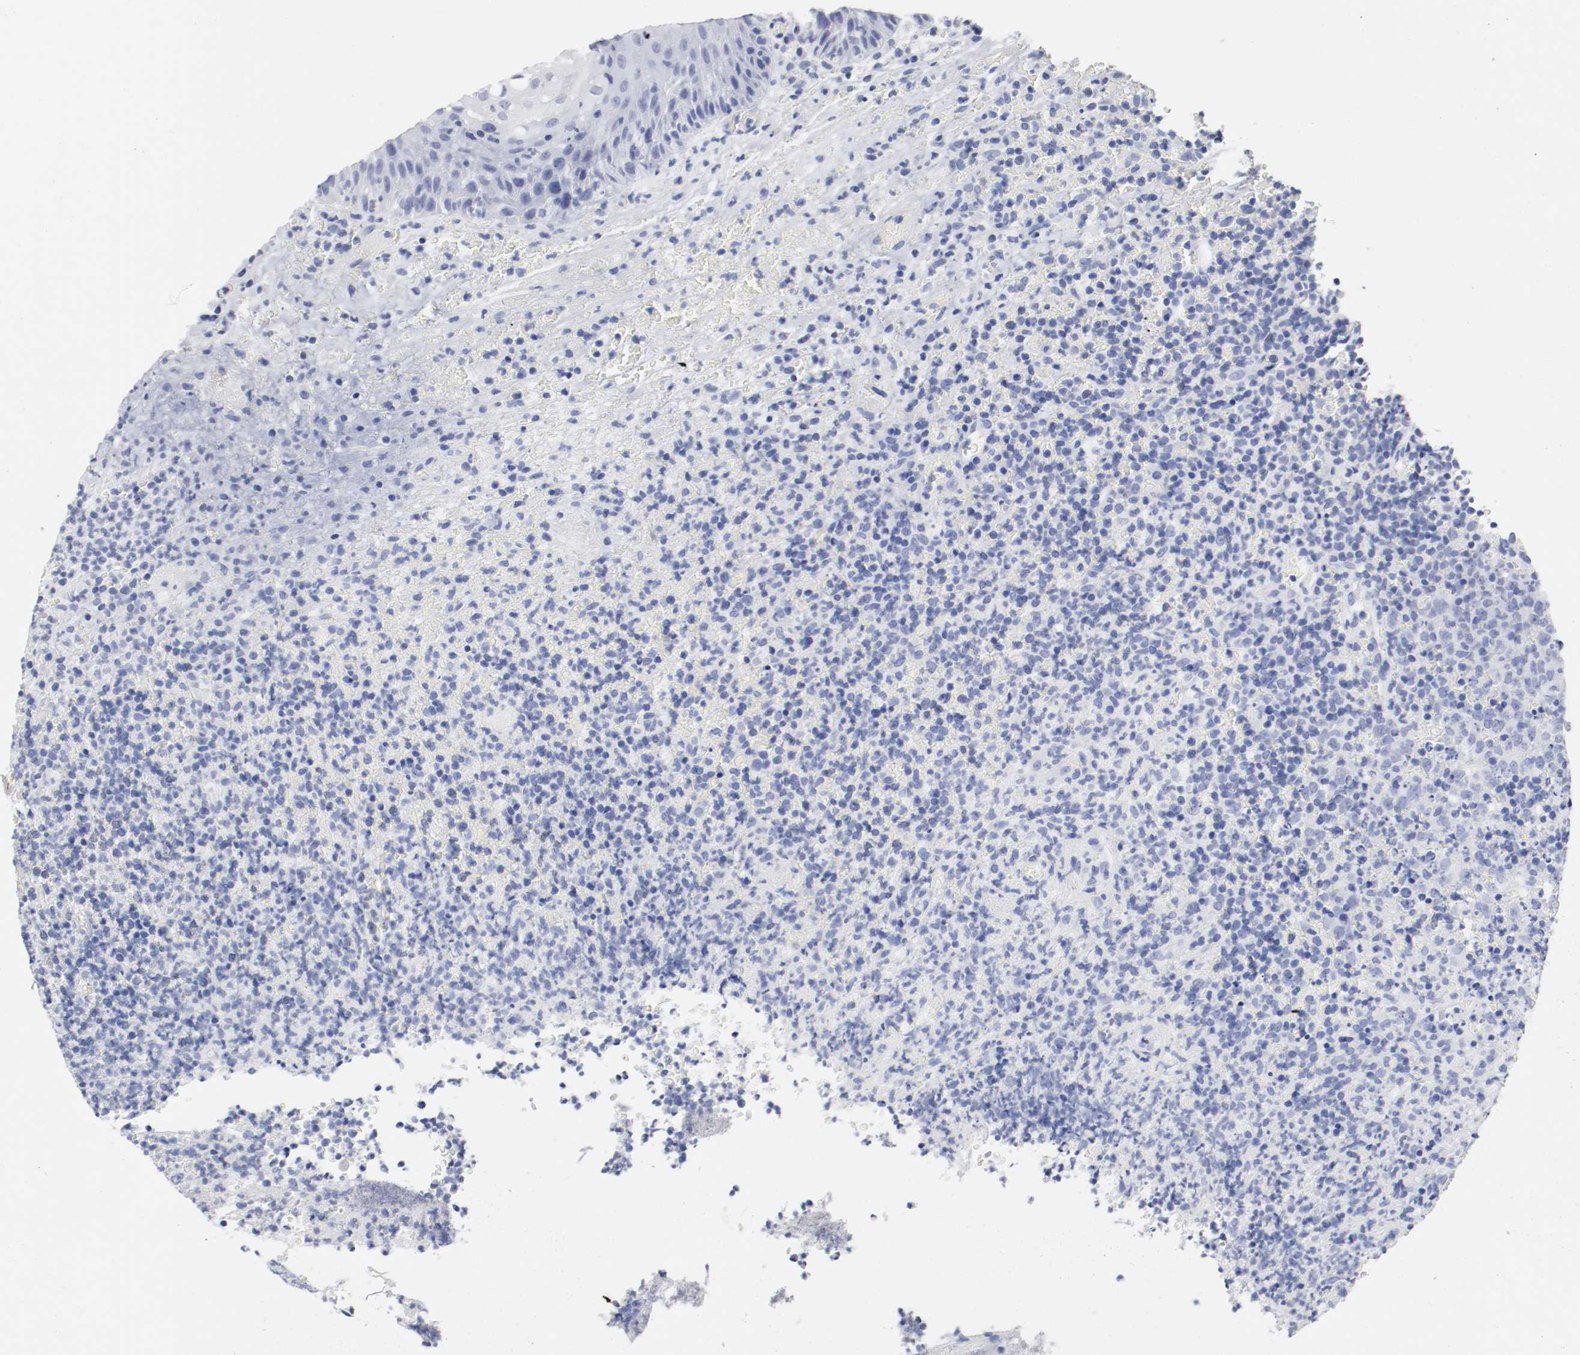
{"staining": {"intensity": "negative", "quantity": "none", "location": "none"}, "tissue": "lymphoma", "cell_type": "Tumor cells", "image_type": "cancer", "snomed": [{"axis": "morphology", "description": "Malignant lymphoma, non-Hodgkin's type, High grade"}, {"axis": "topography", "description": "Tonsil"}], "caption": "DAB immunohistochemical staining of high-grade malignant lymphoma, non-Hodgkin's type displays no significant expression in tumor cells.", "gene": "GAD1", "patient": {"sex": "female", "age": 36}}